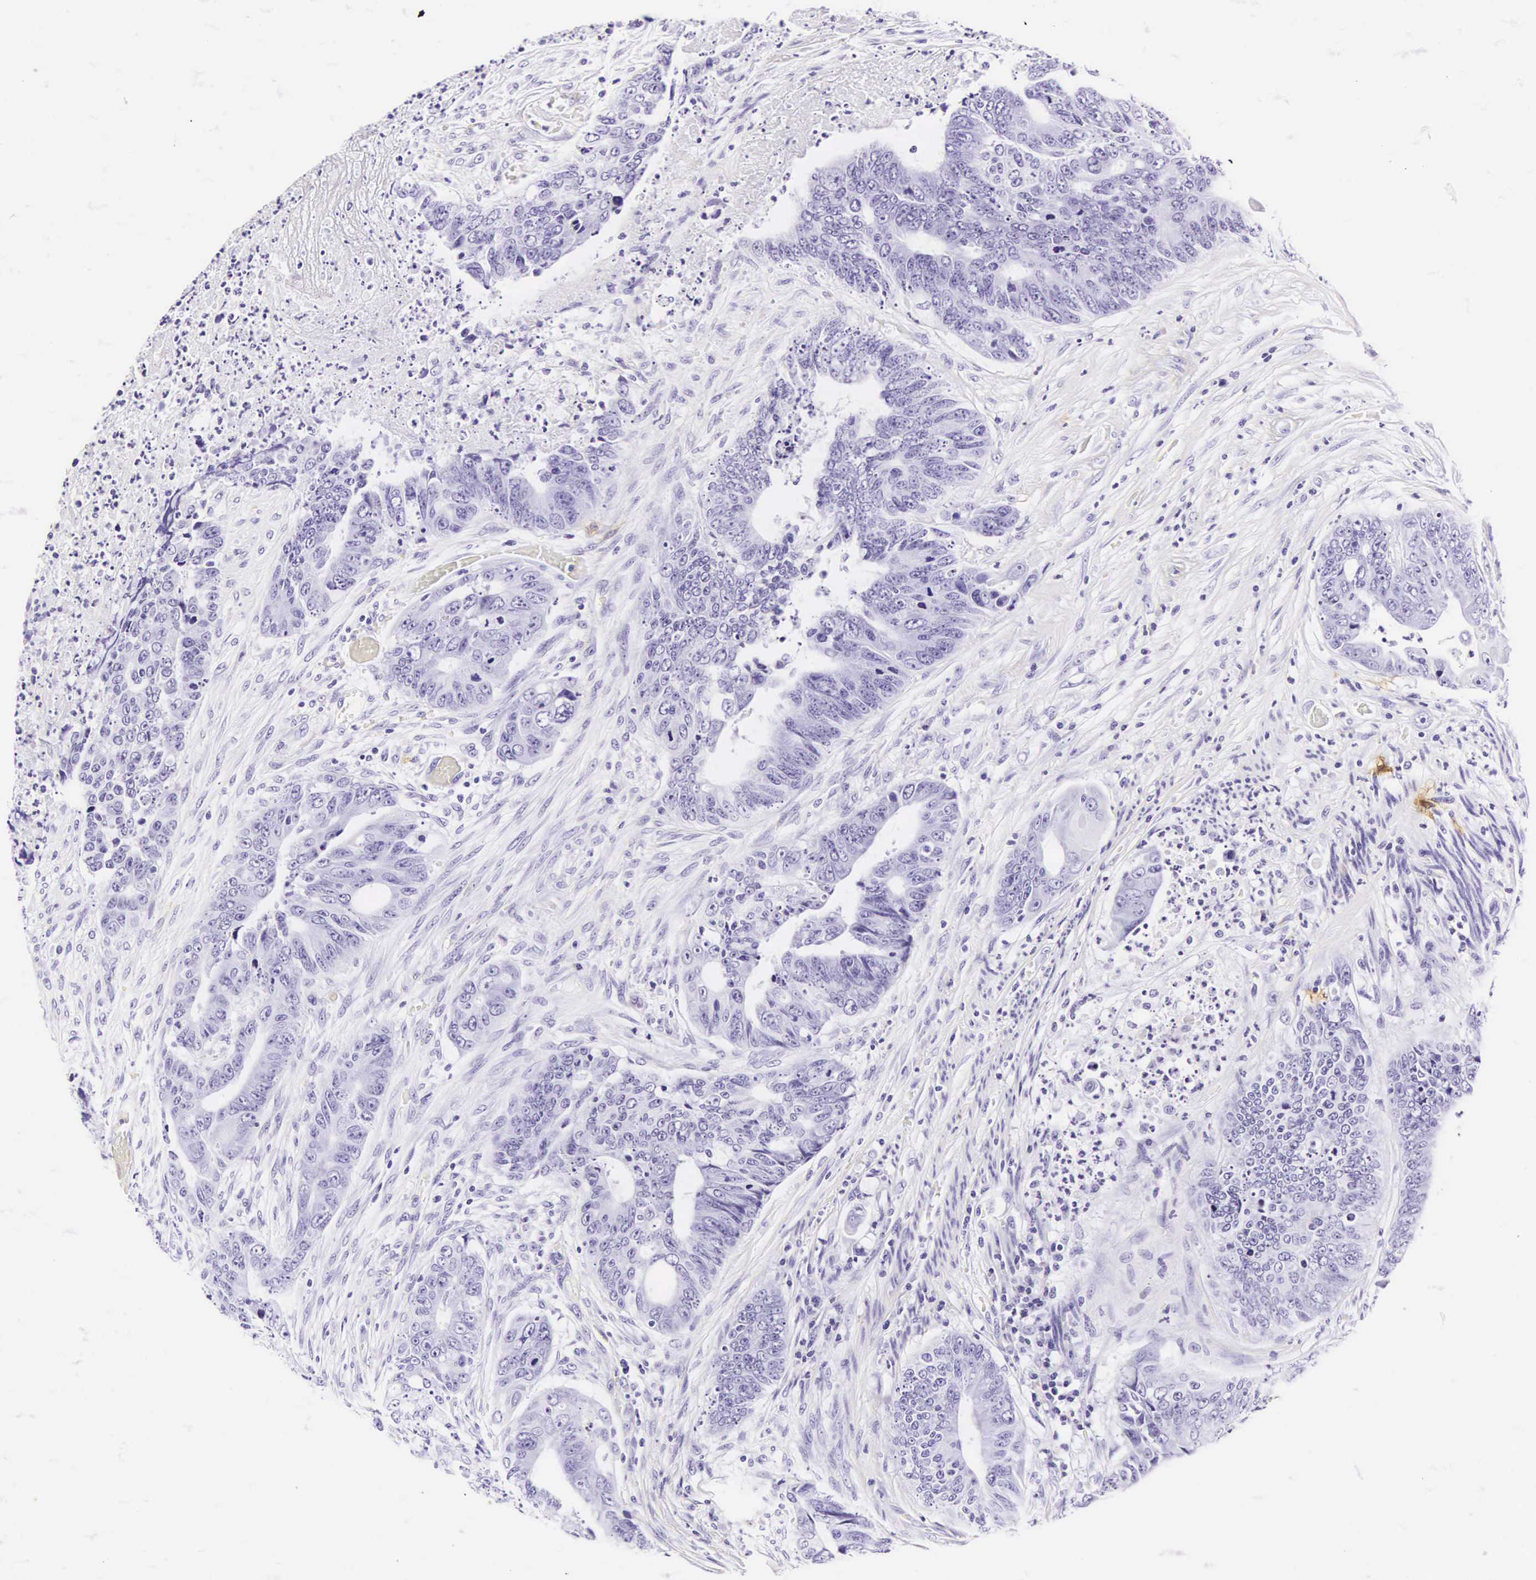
{"staining": {"intensity": "negative", "quantity": "none", "location": "none"}, "tissue": "colorectal cancer", "cell_type": "Tumor cells", "image_type": "cancer", "snomed": [{"axis": "morphology", "description": "Adenocarcinoma, NOS"}, {"axis": "topography", "description": "Rectum"}], "caption": "The image reveals no significant staining in tumor cells of colorectal cancer (adenocarcinoma). (Immunohistochemistry, brightfield microscopy, high magnification).", "gene": "CD1A", "patient": {"sex": "female", "age": 65}}